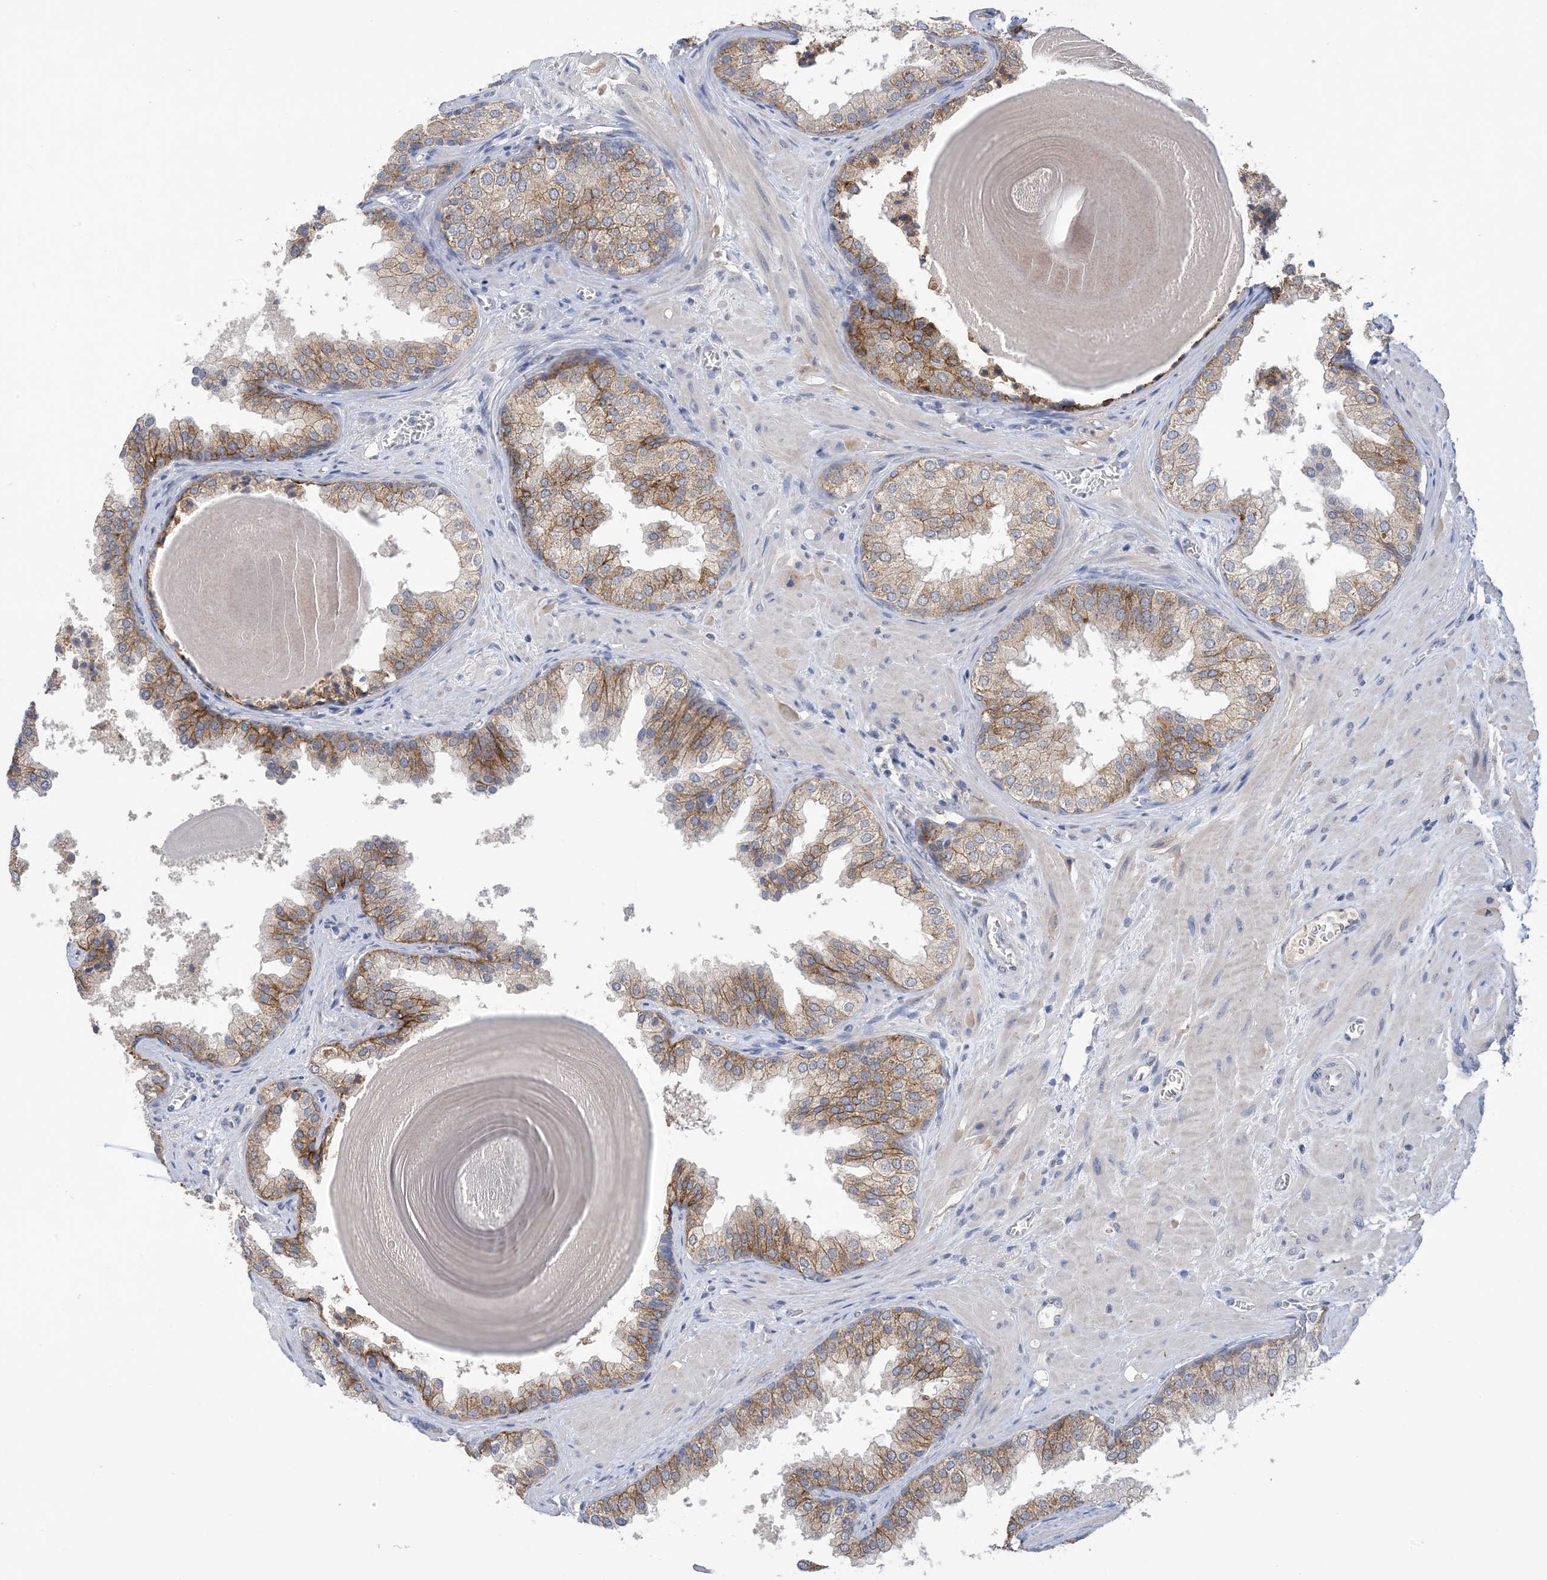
{"staining": {"intensity": "moderate", "quantity": "25%-75%", "location": "cytoplasmic/membranous"}, "tissue": "prostate", "cell_type": "Glandular cells", "image_type": "normal", "snomed": [{"axis": "morphology", "description": "Normal tissue, NOS"}, {"axis": "topography", "description": "Prostate"}], "caption": "High-power microscopy captured an IHC micrograph of benign prostate, revealing moderate cytoplasmic/membranous positivity in approximately 25%-75% of glandular cells. The staining was performed using DAB (3,3'-diaminobenzidine) to visualize the protein expression in brown, while the nuclei were stained in blue with hematoxylin (Magnification: 20x).", "gene": "DSC3", "patient": {"sex": "male", "age": 48}}